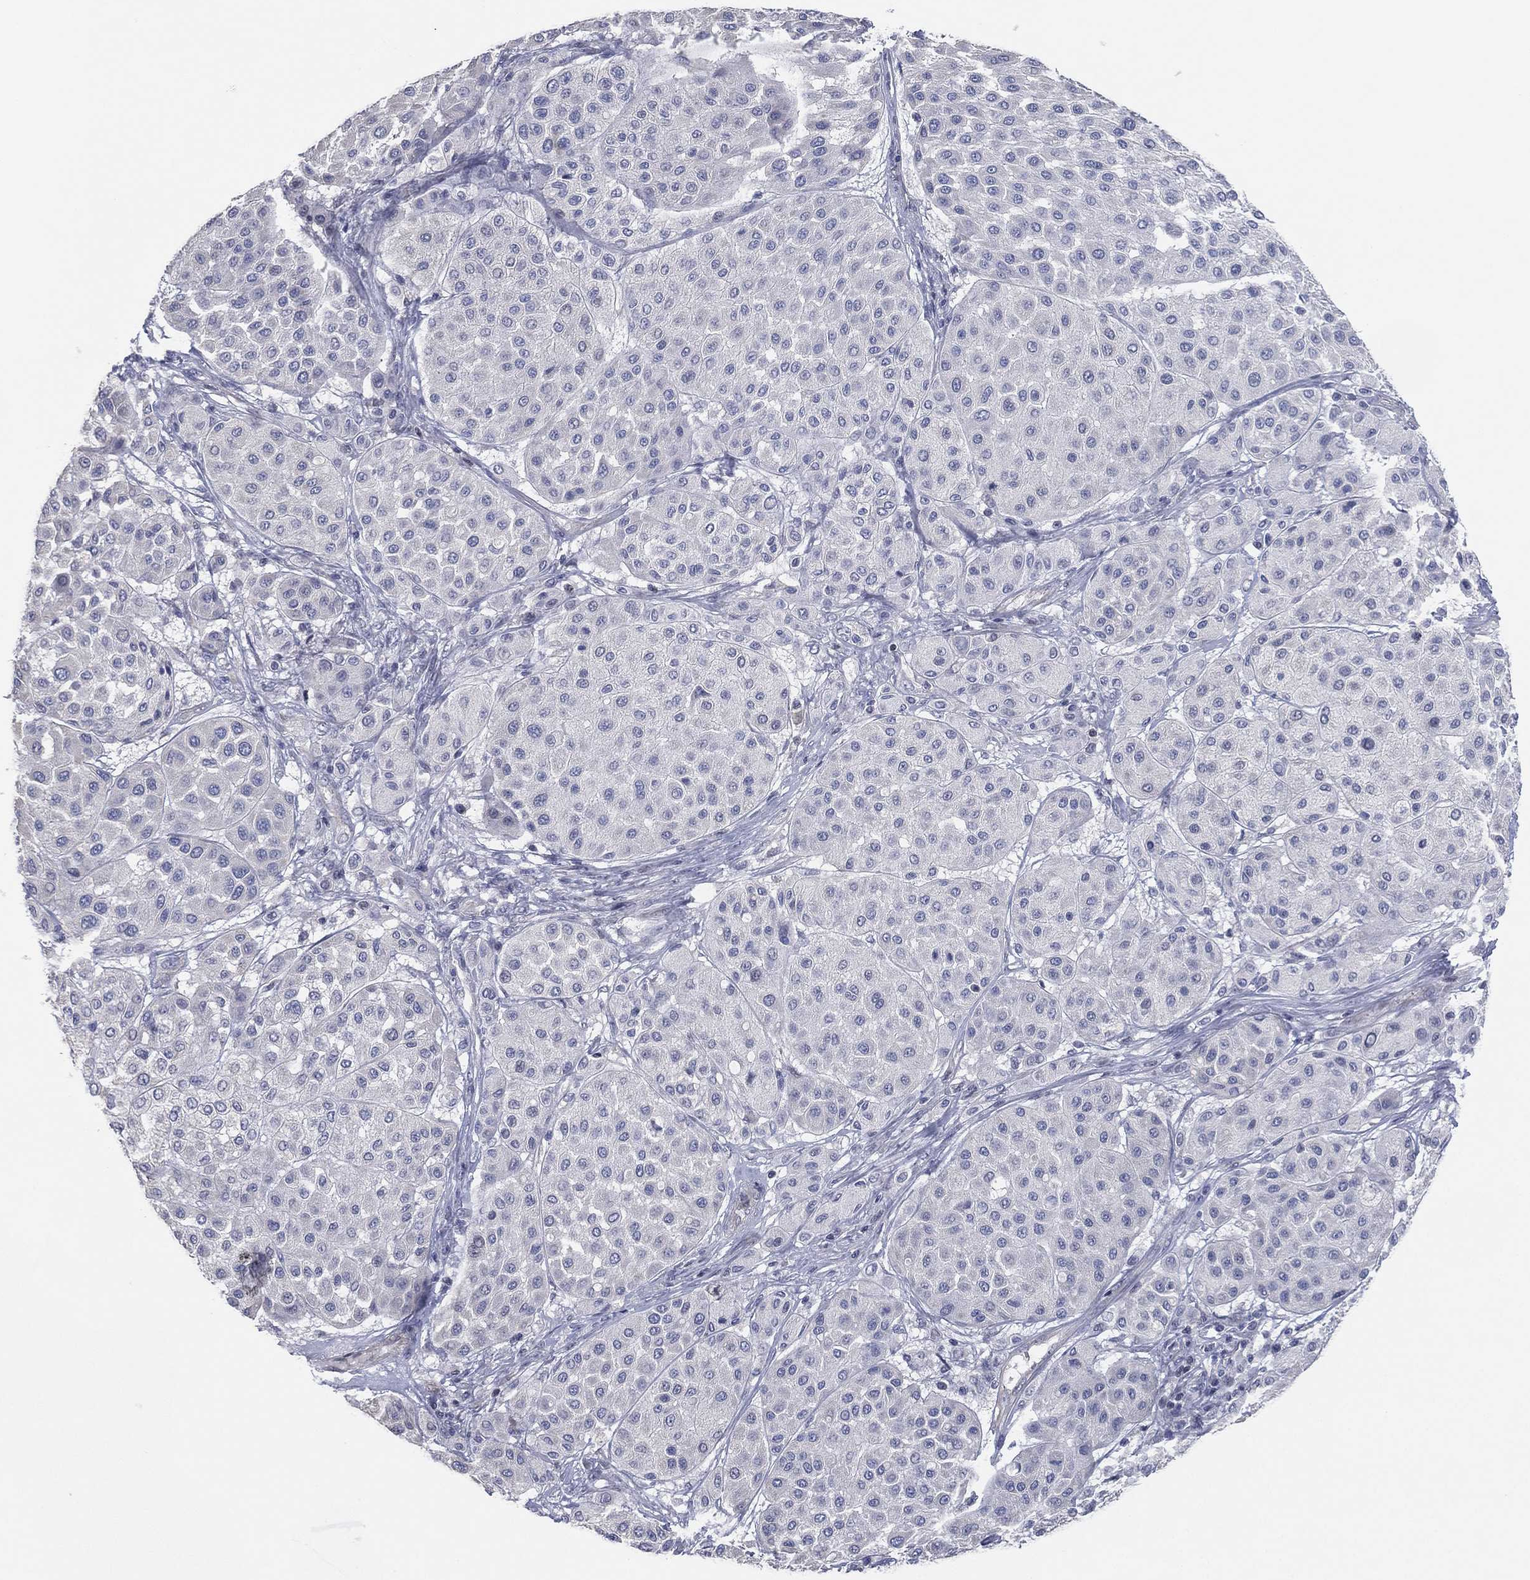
{"staining": {"intensity": "negative", "quantity": "none", "location": "none"}, "tissue": "melanoma", "cell_type": "Tumor cells", "image_type": "cancer", "snomed": [{"axis": "morphology", "description": "Malignant melanoma, Metastatic site"}, {"axis": "topography", "description": "Smooth muscle"}], "caption": "The histopathology image reveals no staining of tumor cells in malignant melanoma (metastatic site).", "gene": "CFTR", "patient": {"sex": "male", "age": 41}}